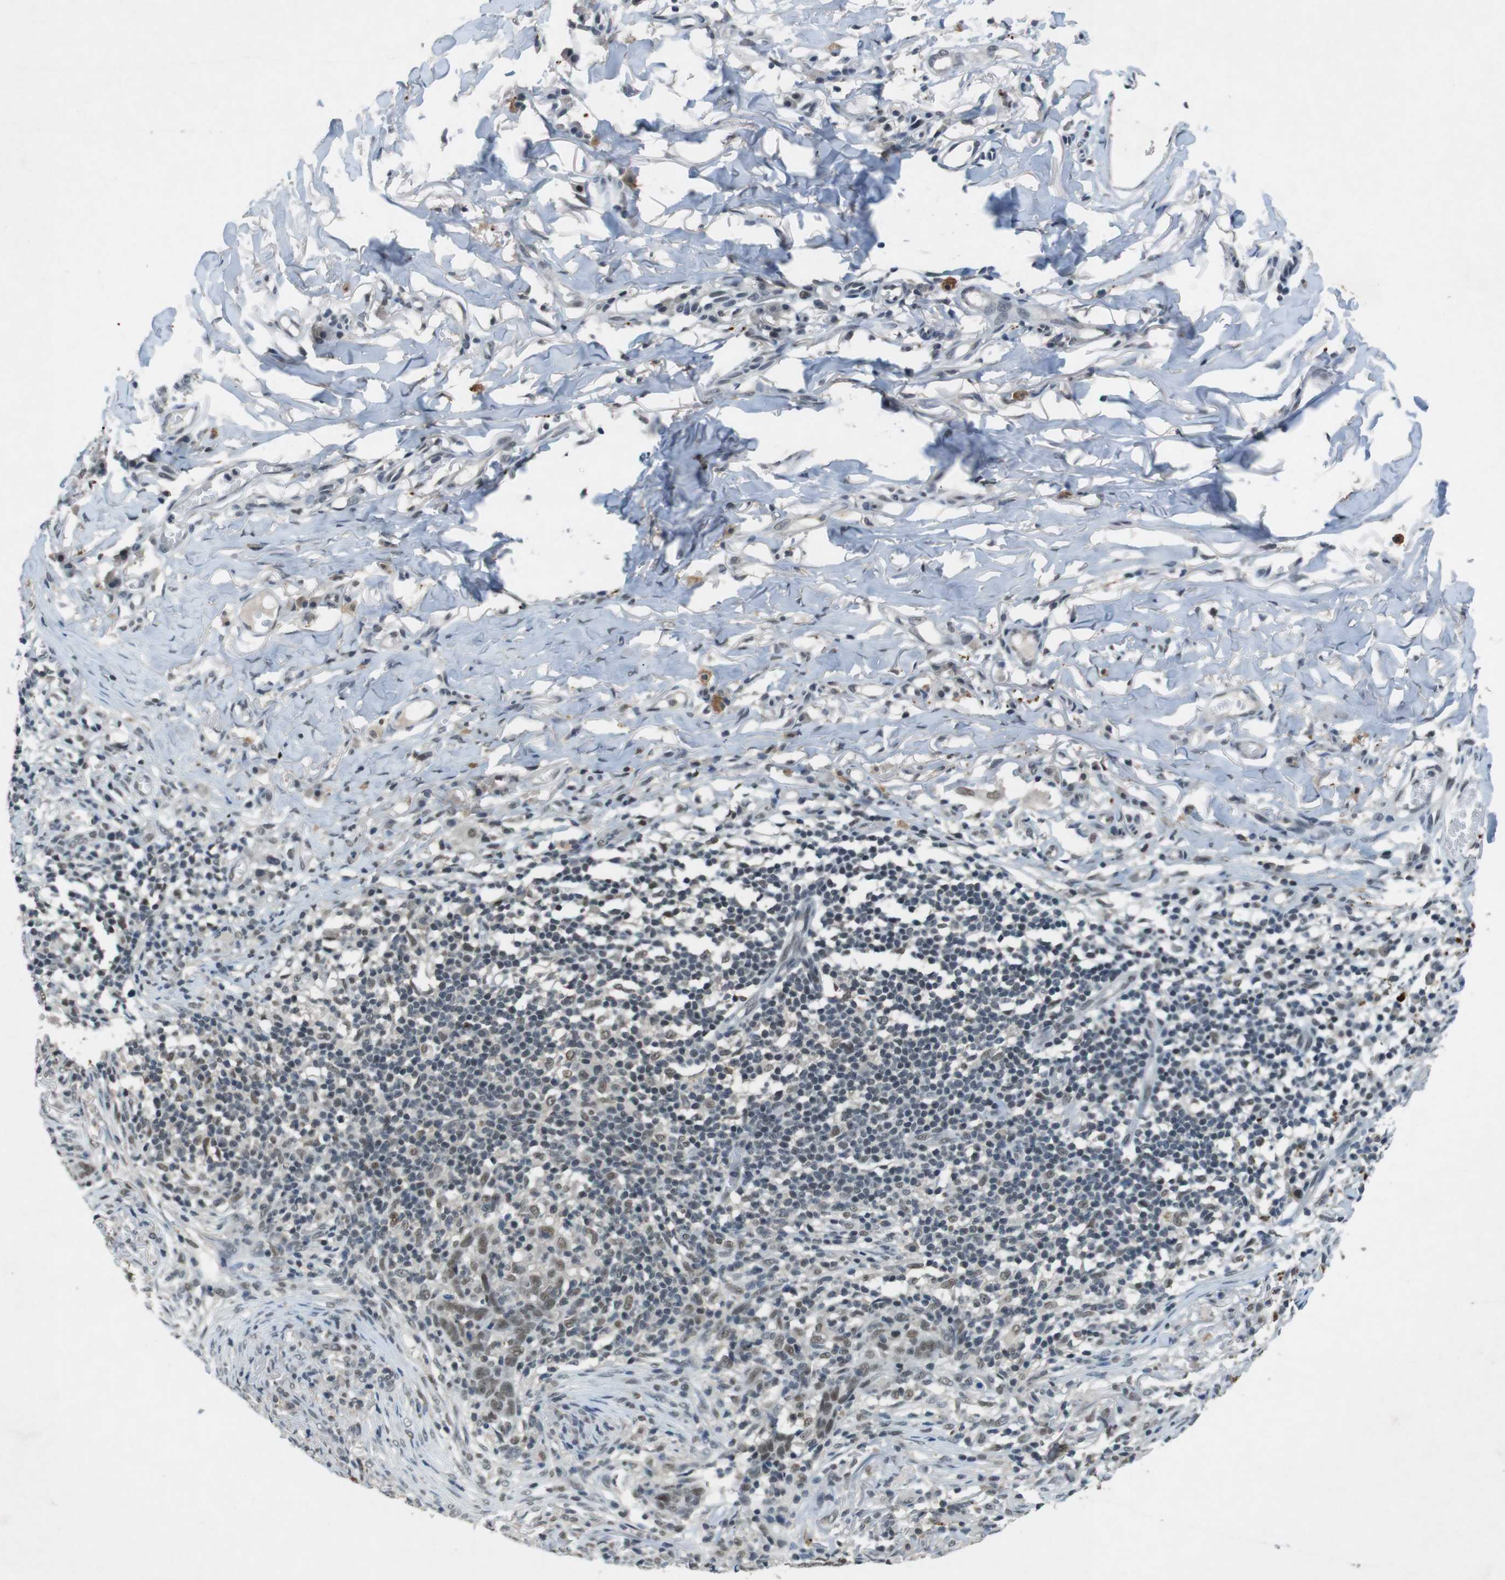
{"staining": {"intensity": "weak", "quantity": "25%-75%", "location": "nuclear"}, "tissue": "skin cancer", "cell_type": "Tumor cells", "image_type": "cancer", "snomed": [{"axis": "morphology", "description": "Basal cell carcinoma"}, {"axis": "topography", "description": "Skin"}], "caption": "The micrograph demonstrates immunohistochemical staining of basal cell carcinoma (skin). There is weak nuclear positivity is present in about 25%-75% of tumor cells. (IHC, brightfield microscopy, high magnification).", "gene": "USP7", "patient": {"sex": "male", "age": 85}}